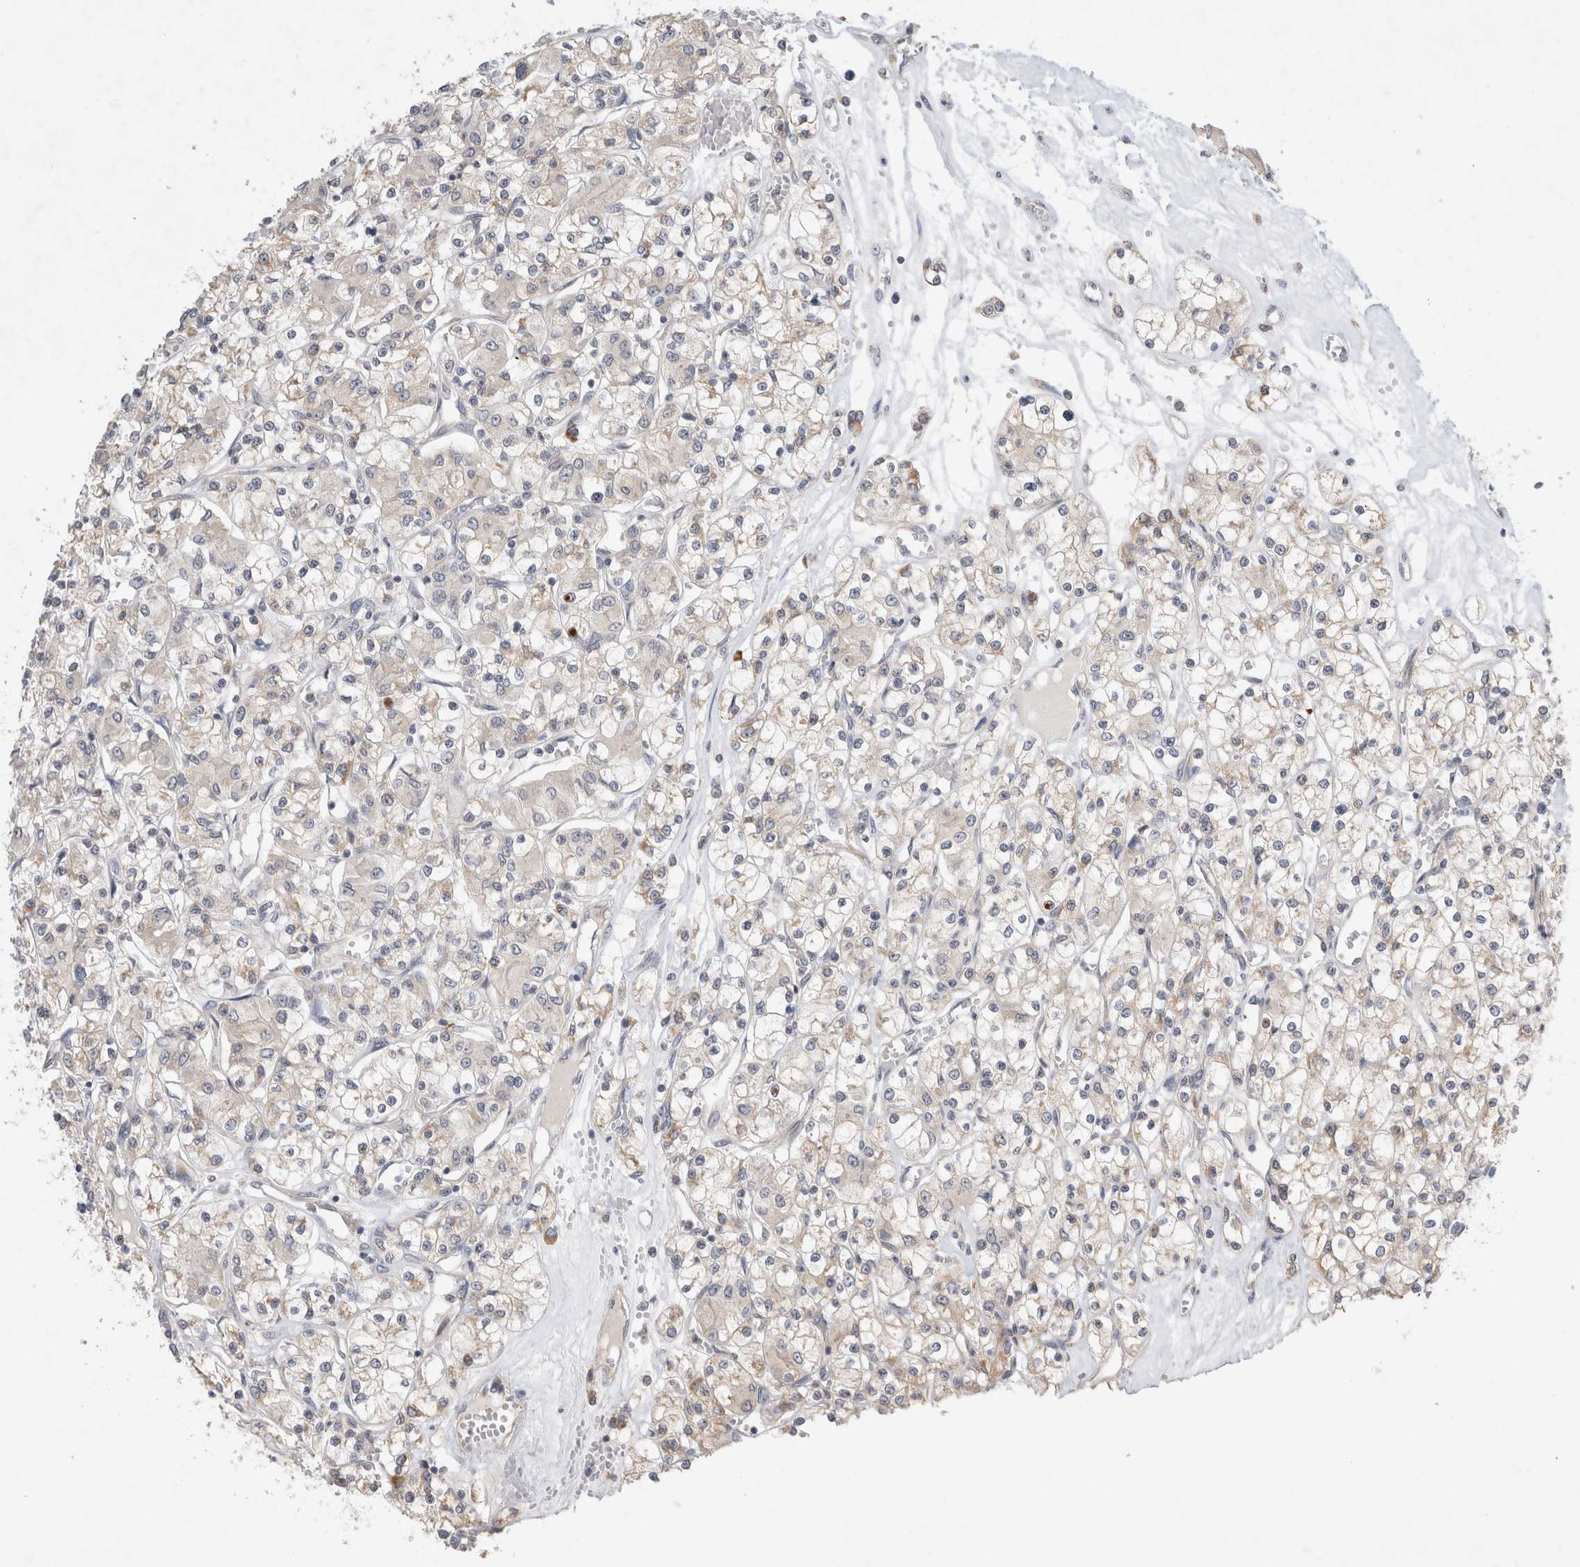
{"staining": {"intensity": "negative", "quantity": "none", "location": "none"}, "tissue": "renal cancer", "cell_type": "Tumor cells", "image_type": "cancer", "snomed": [{"axis": "morphology", "description": "Adenocarcinoma, NOS"}, {"axis": "topography", "description": "Kidney"}], "caption": "The image exhibits no significant staining in tumor cells of renal adenocarcinoma.", "gene": "NEDD4L", "patient": {"sex": "female", "age": 59}}